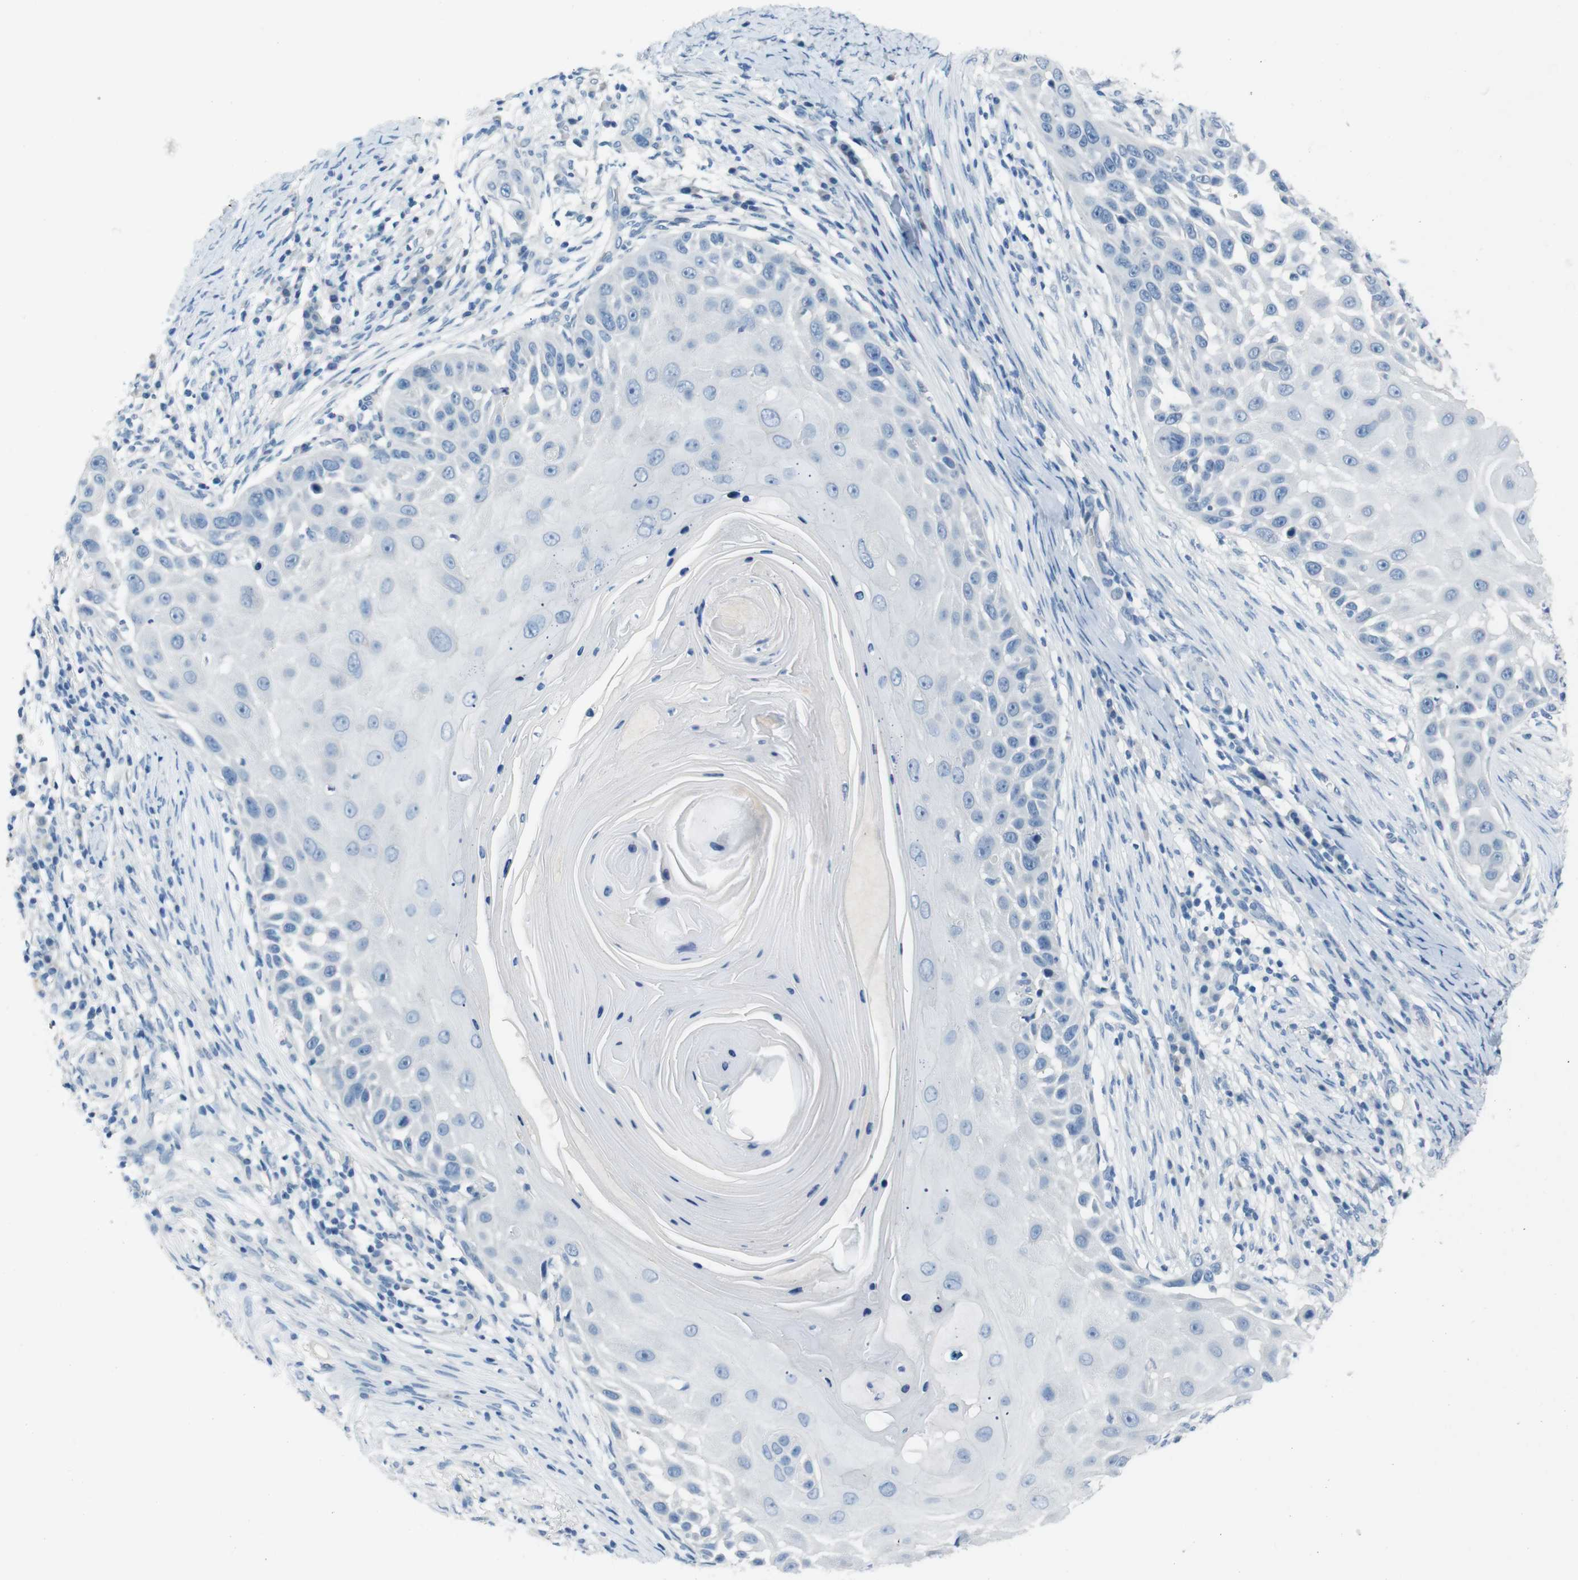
{"staining": {"intensity": "negative", "quantity": "none", "location": "none"}, "tissue": "skin cancer", "cell_type": "Tumor cells", "image_type": "cancer", "snomed": [{"axis": "morphology", "description": "Squamous cell carcinoma, NOS"}, {"axis": "topography", "description": "Skin"}], "caption": "Immunohistochemistry (IHC) micrograph of neoplastic tissue: skin cancer (squamous cell carcinoma) stained with DAB shows no significant protein expression in tumor cells.", "gene": "HRH2", "patient": {"sex": "female", "age": 44}}